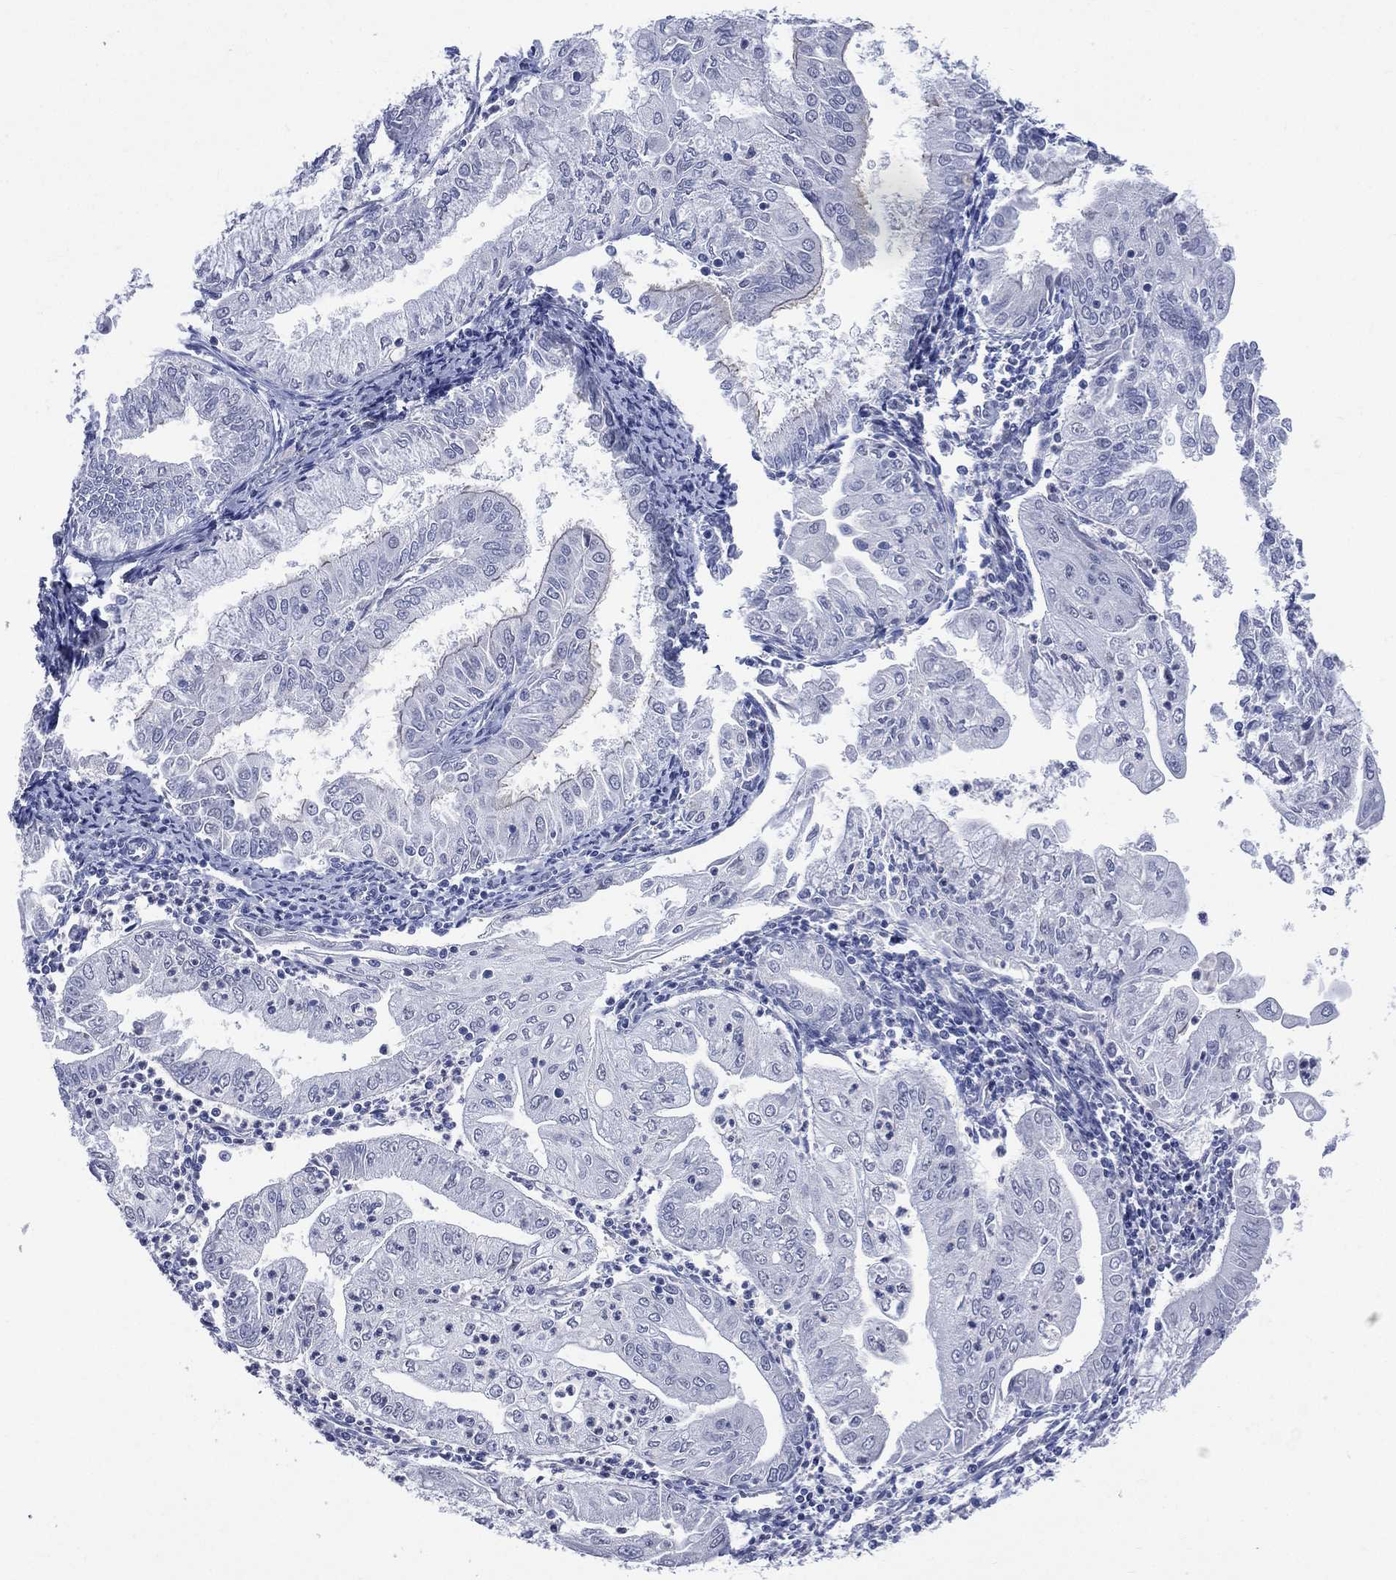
{"staining": {"intensity": "negative", "quantity": "none", "location": "none"}, "tissue": "endometrial cancer", "cell_type": "Tumor cells", "image_type": "cancer", "snomed": [{"axis": "morphology", "description": "Adenocarcinoma, NOS"}, {"axis": "topography", "description": "Endometrium"}], "caption": "Photomicrograph shows no significant protein positivity in tumor cells of endometrial cancer (adenocarcinoma).", "gene": "AKAP3", "patient": {"sex": "female", "age": 56}}